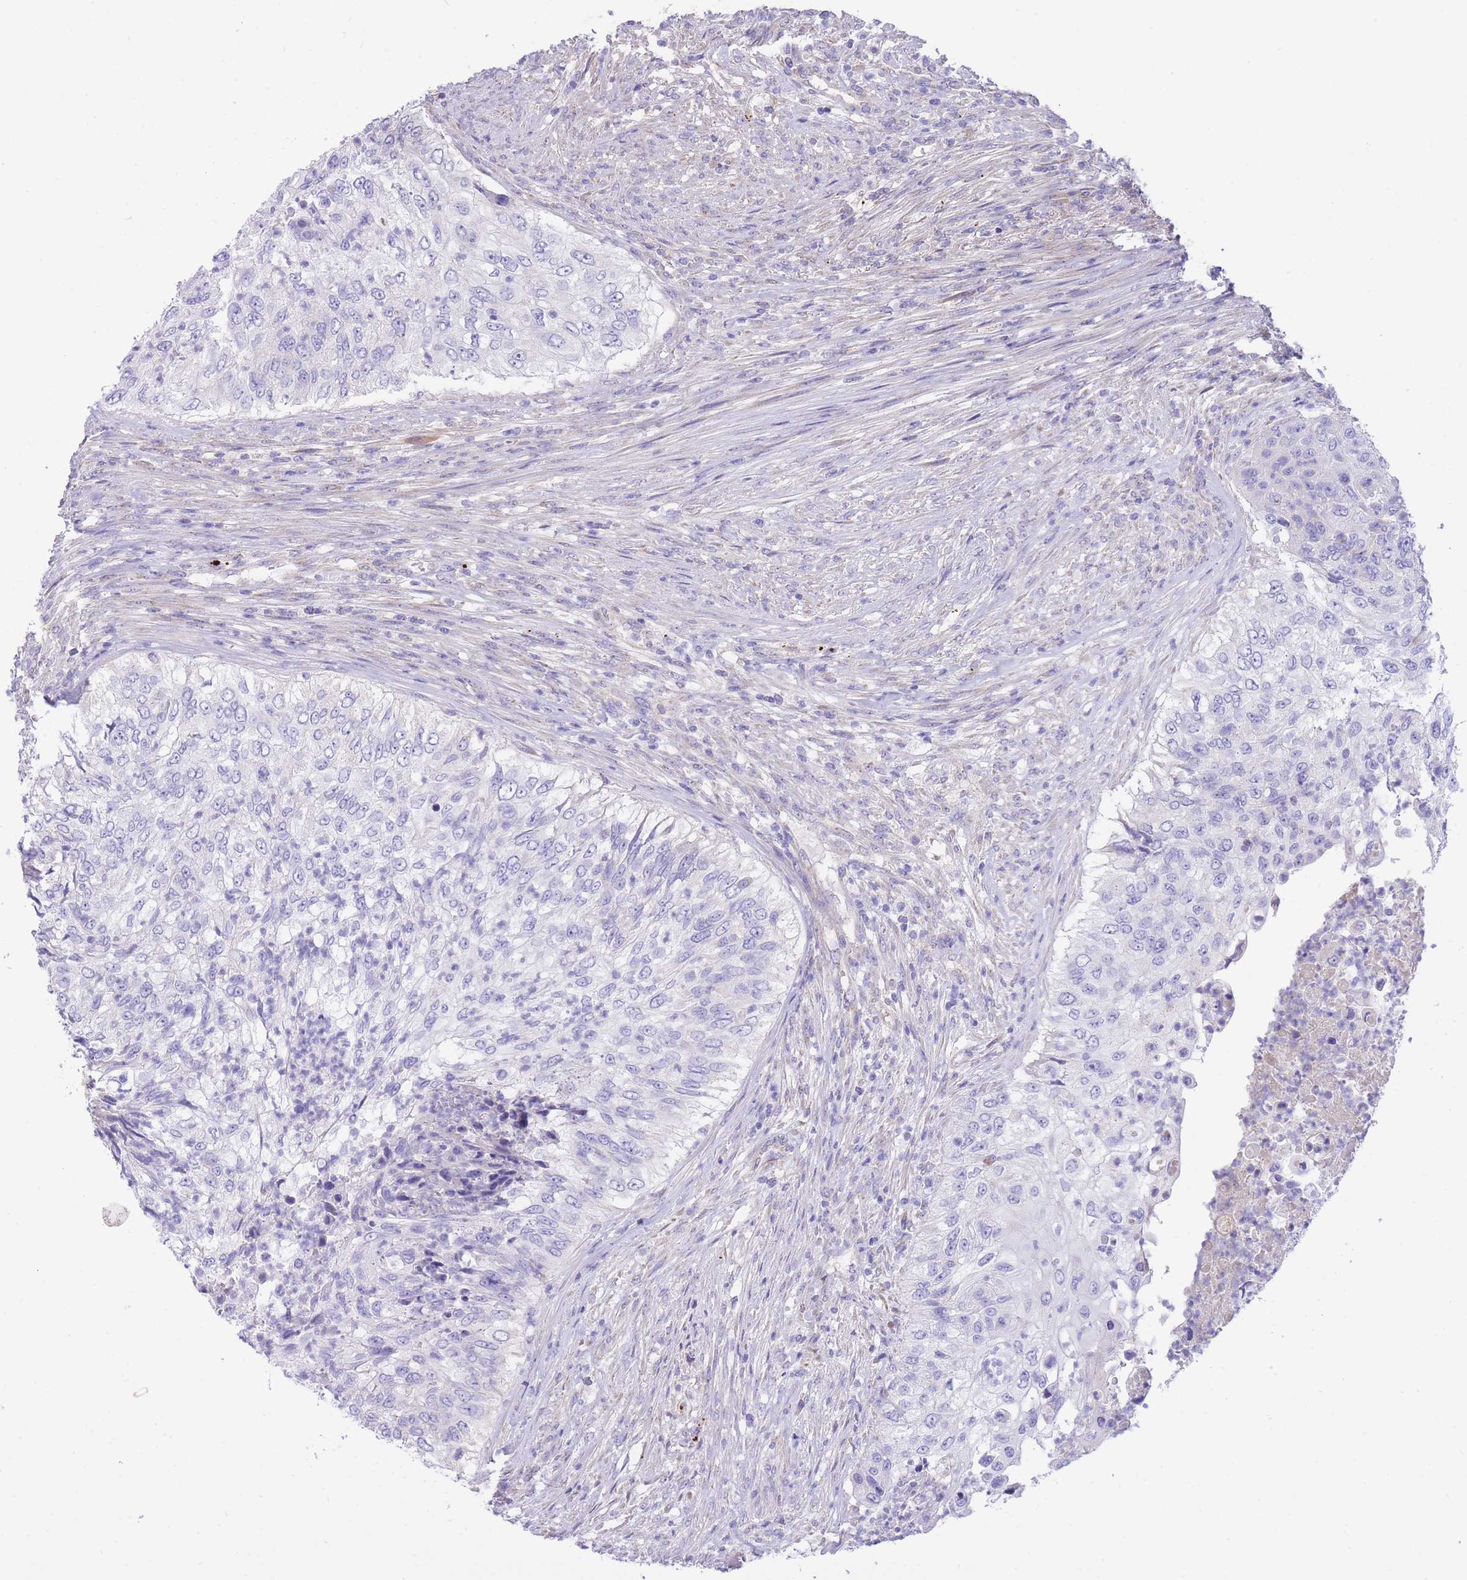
{"staining": {"intensity": "negative", "quantity": "none", "location": "none"}, "tissue": "urothelial cancer", "cell_type": "Tumor cells", "image_type": "cancer", "snomed": [{"axis": "morphology", "description": "Urothelial carcinoma, High grade"}, {"axis": "topography", "description": "Urinary bladder"}], "caption": "The image displays no significant expression in tumor cells of urothelial cancer.", "gene": "PGM1", "patient": {"sex": "female", "age": 60}}